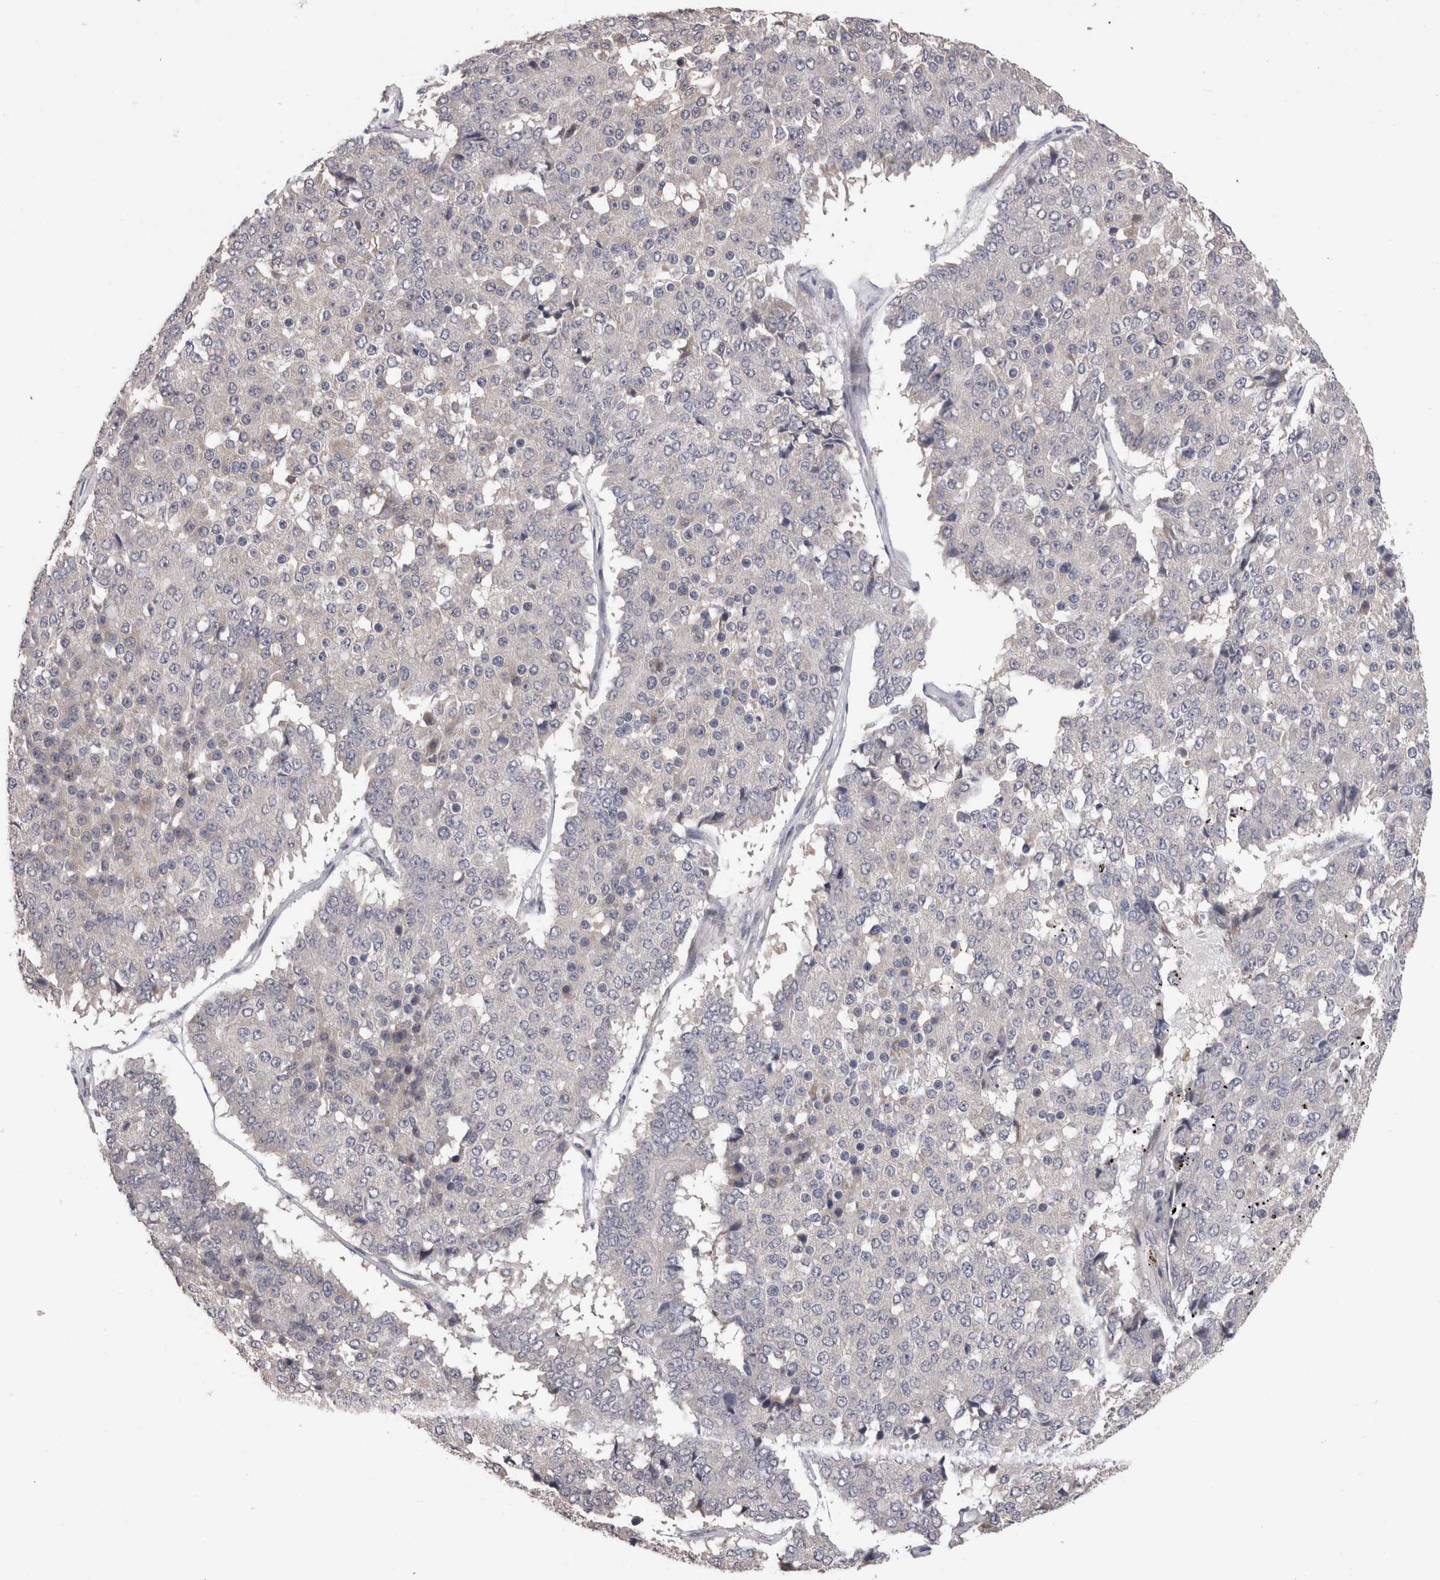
{"staining": {"intensity": "negative", "quantity": "none", "location": "none"}, "tissue": "pancreatic cancer", "cell_type": "Tumor cells", "image_type": "cancer", "snomed": [{"axis": "morphology", "description": "Adenocarcinoma, NOS"}, {"axis": "topography", "description": "Pancreas"}], "caption": "This is an immunohistochemistry (IHC) photomicrograph of human pancreatic cancer. There is no expression in tumor cells.", "gene": "CRYBG1", "patient": {"sex": "male", "age": 50}}